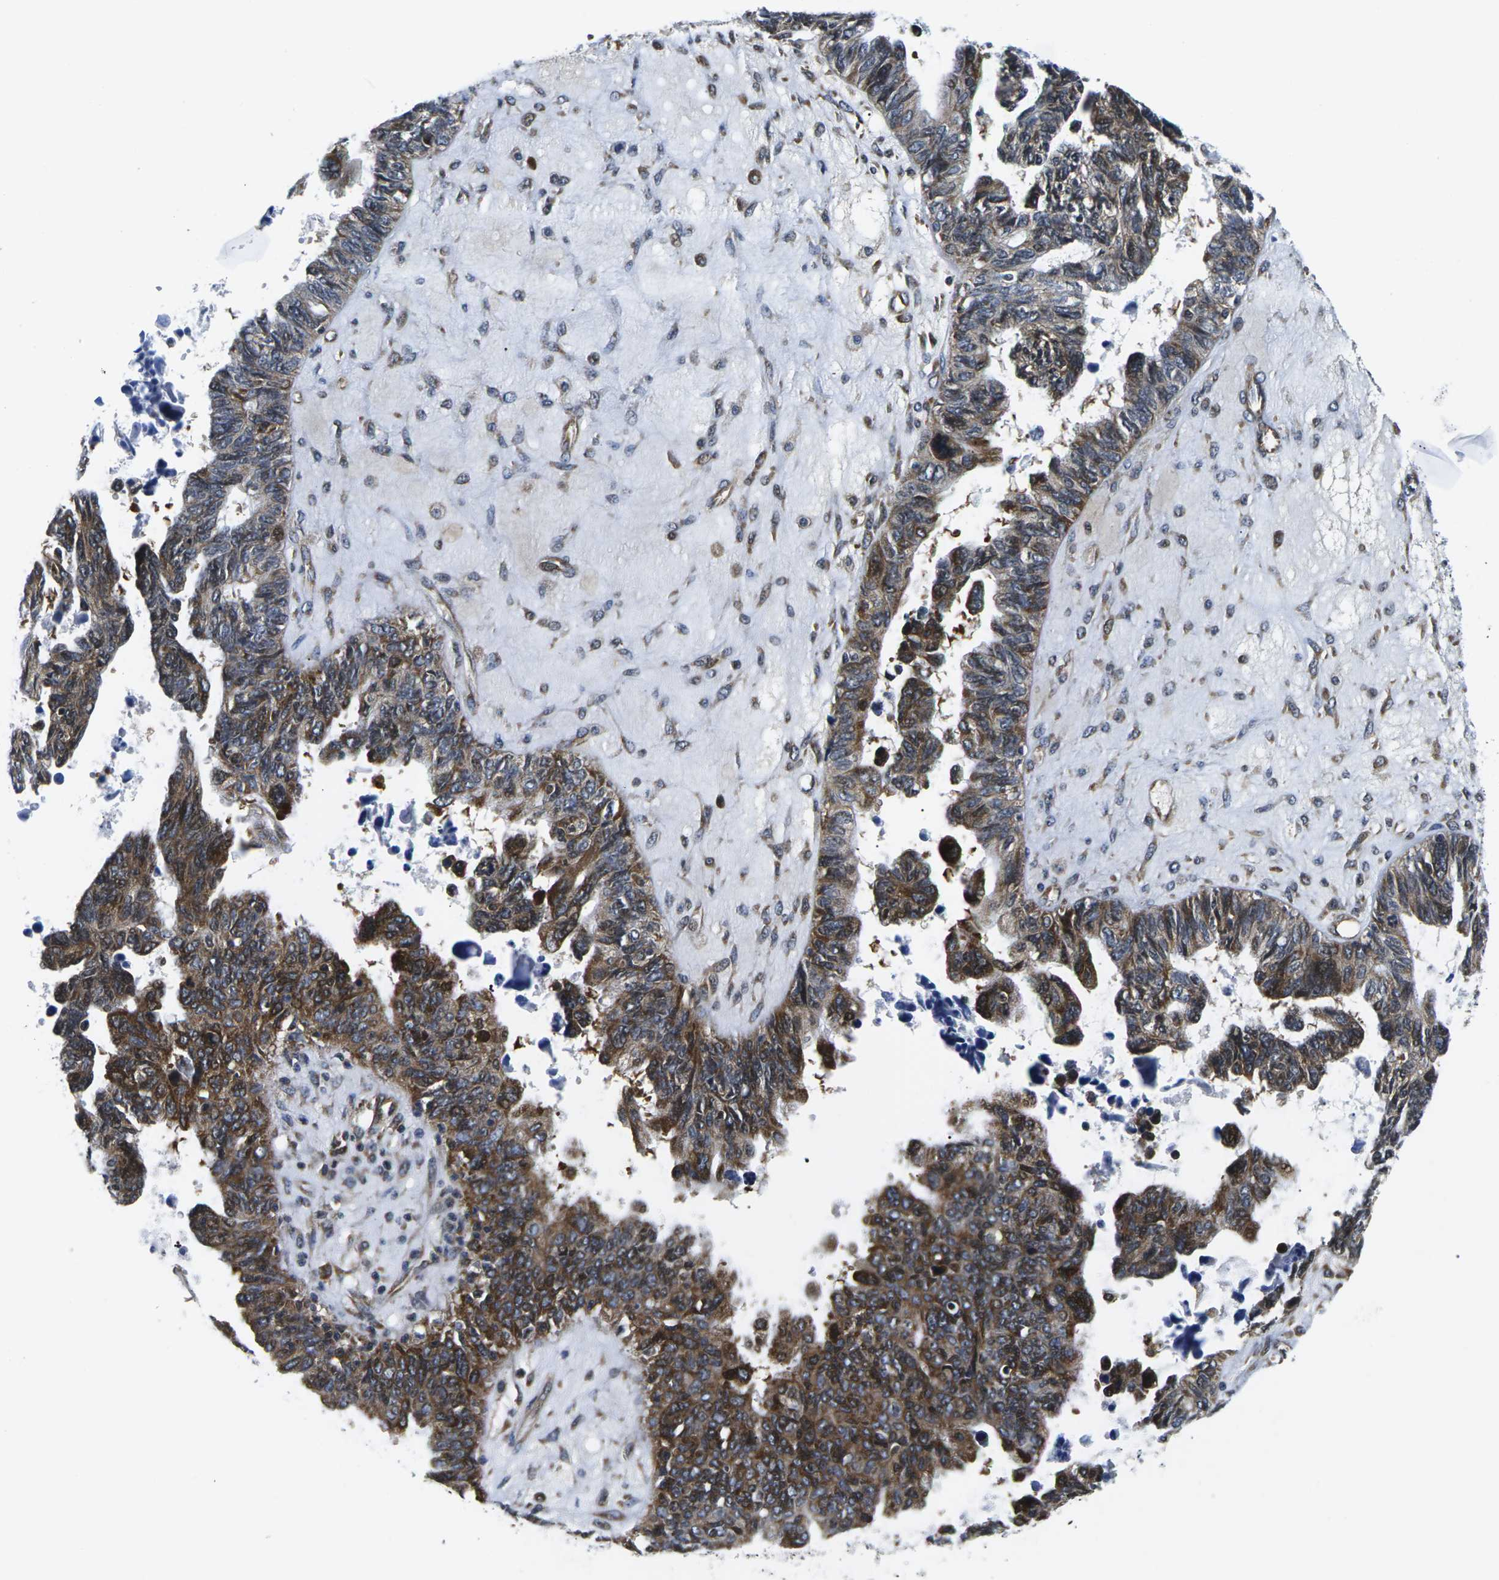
{"staining": {"intensity": "moderate", "quantity": ">75%", "location": "cytoplasmic/membranous"}, "tissue": "ovarian cancer", "cell_type": "Tumor cells", "image_type": "cancer", "snomed": [{"axis": "morphology", "description": "Cystadenocarcinoma, serous, NOS"}, {"axis": "topography", "description": "Ovary"}], "caption": "Immunohistochemistry histopathology image of human serous cystadenocarcinoma (ovarian) stained for a protein (brown), which reveals medium levels of moderate cytoplasmic/membranous staining in about >75% of tumor cells.", "gene": "EIF4E", "patient": {"sex": "female", "age": 79}}